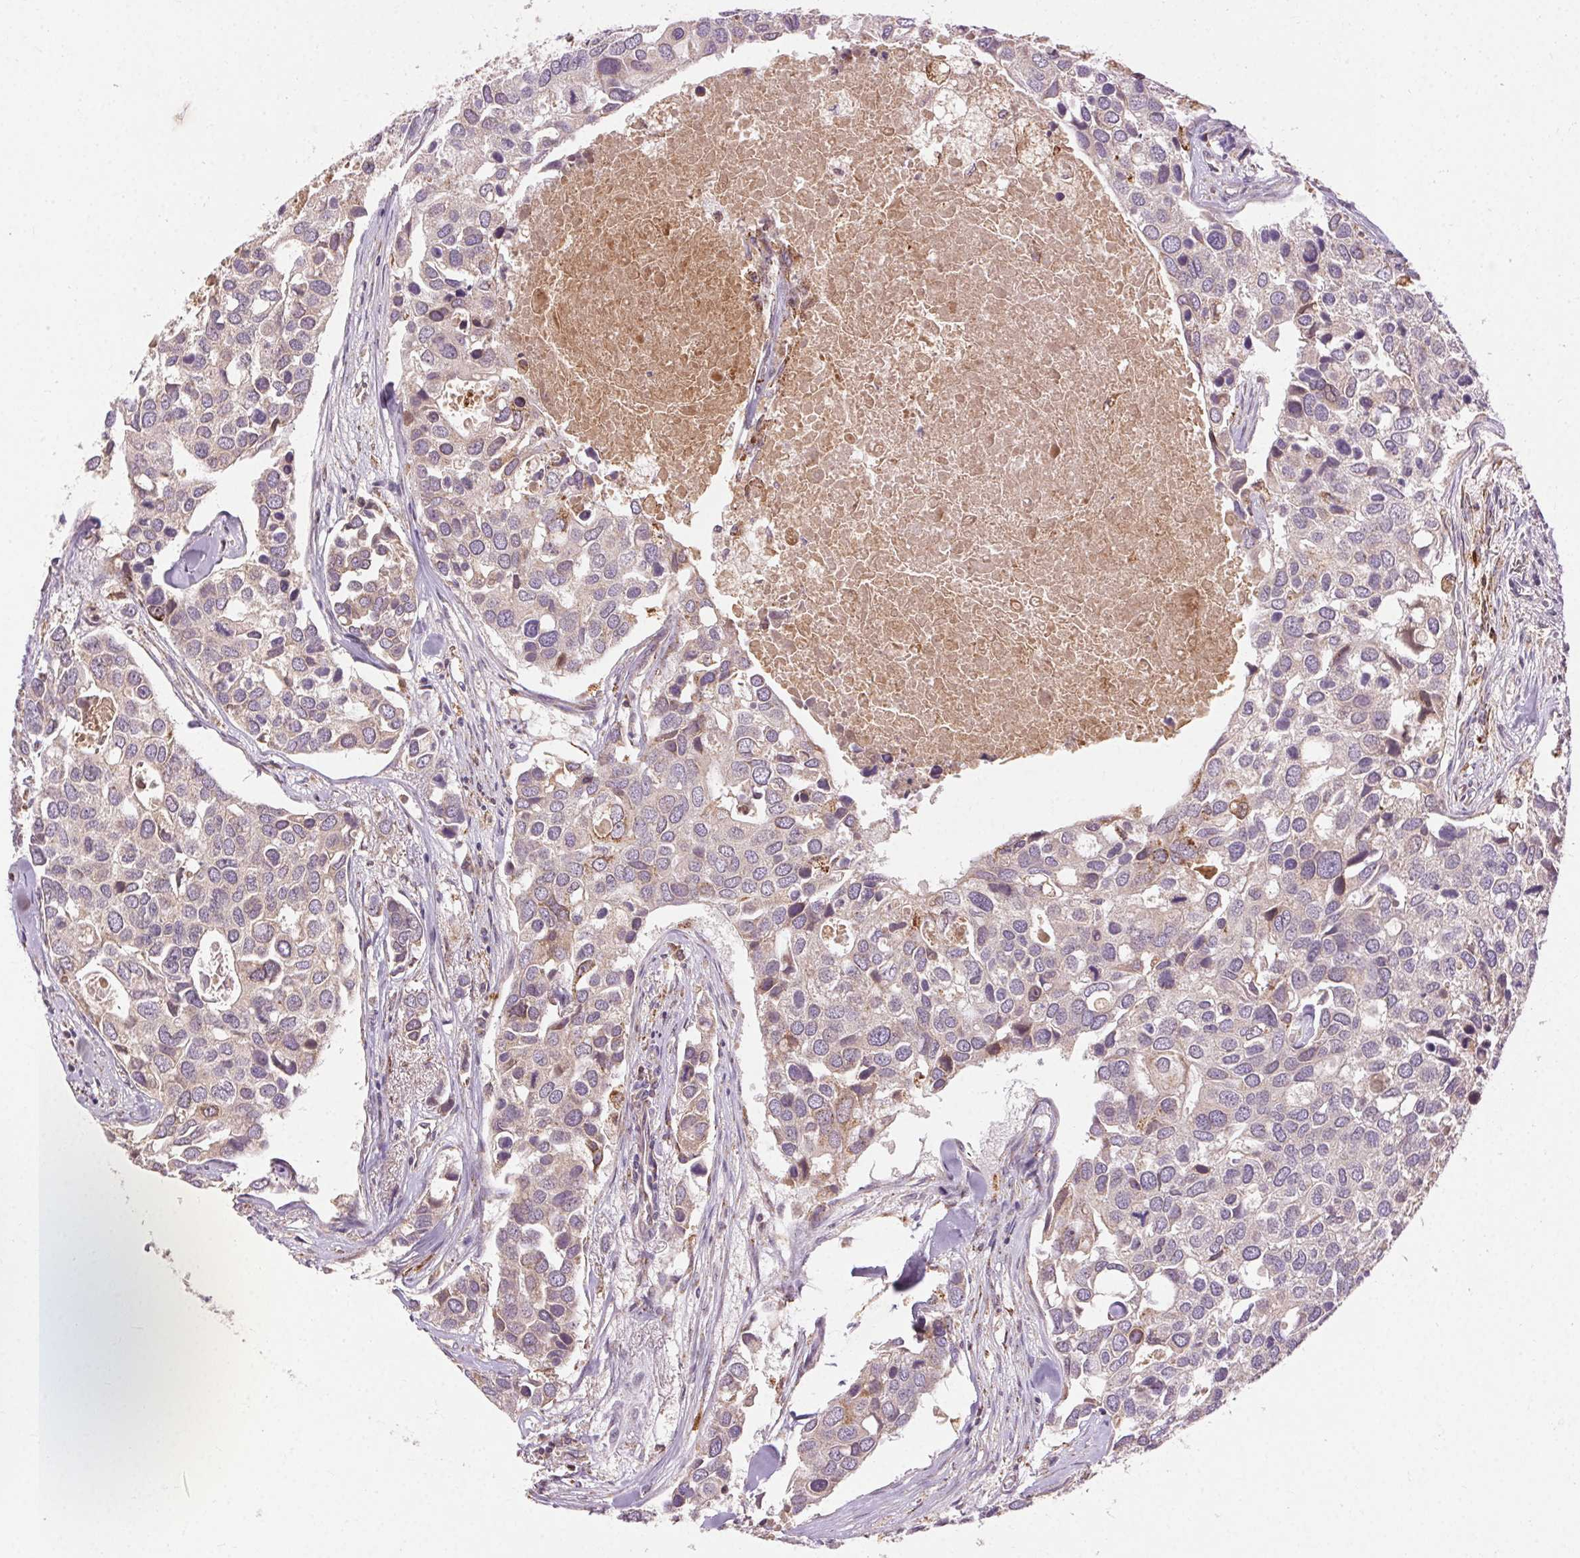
{"staining": {"intensity": "weak", "quantity": "<25%", "location": "cytoplasmic/membranous"}, "tissue": "breast cancer", "cell_type": "Tumor cells", "image_type": "cancer", "snomed": [{"axis": "morphology", "description": "Duct carcinoma"}, {"axis": "topography", "description": "Breast"}], "caption": "Human breast infiltrating ductal carcinoma stained for a protein using immunohistochemistry demonstrates no staining in tumor cells.", "gene": "REP15", "patient": {"sex": "female", "age": 83}}